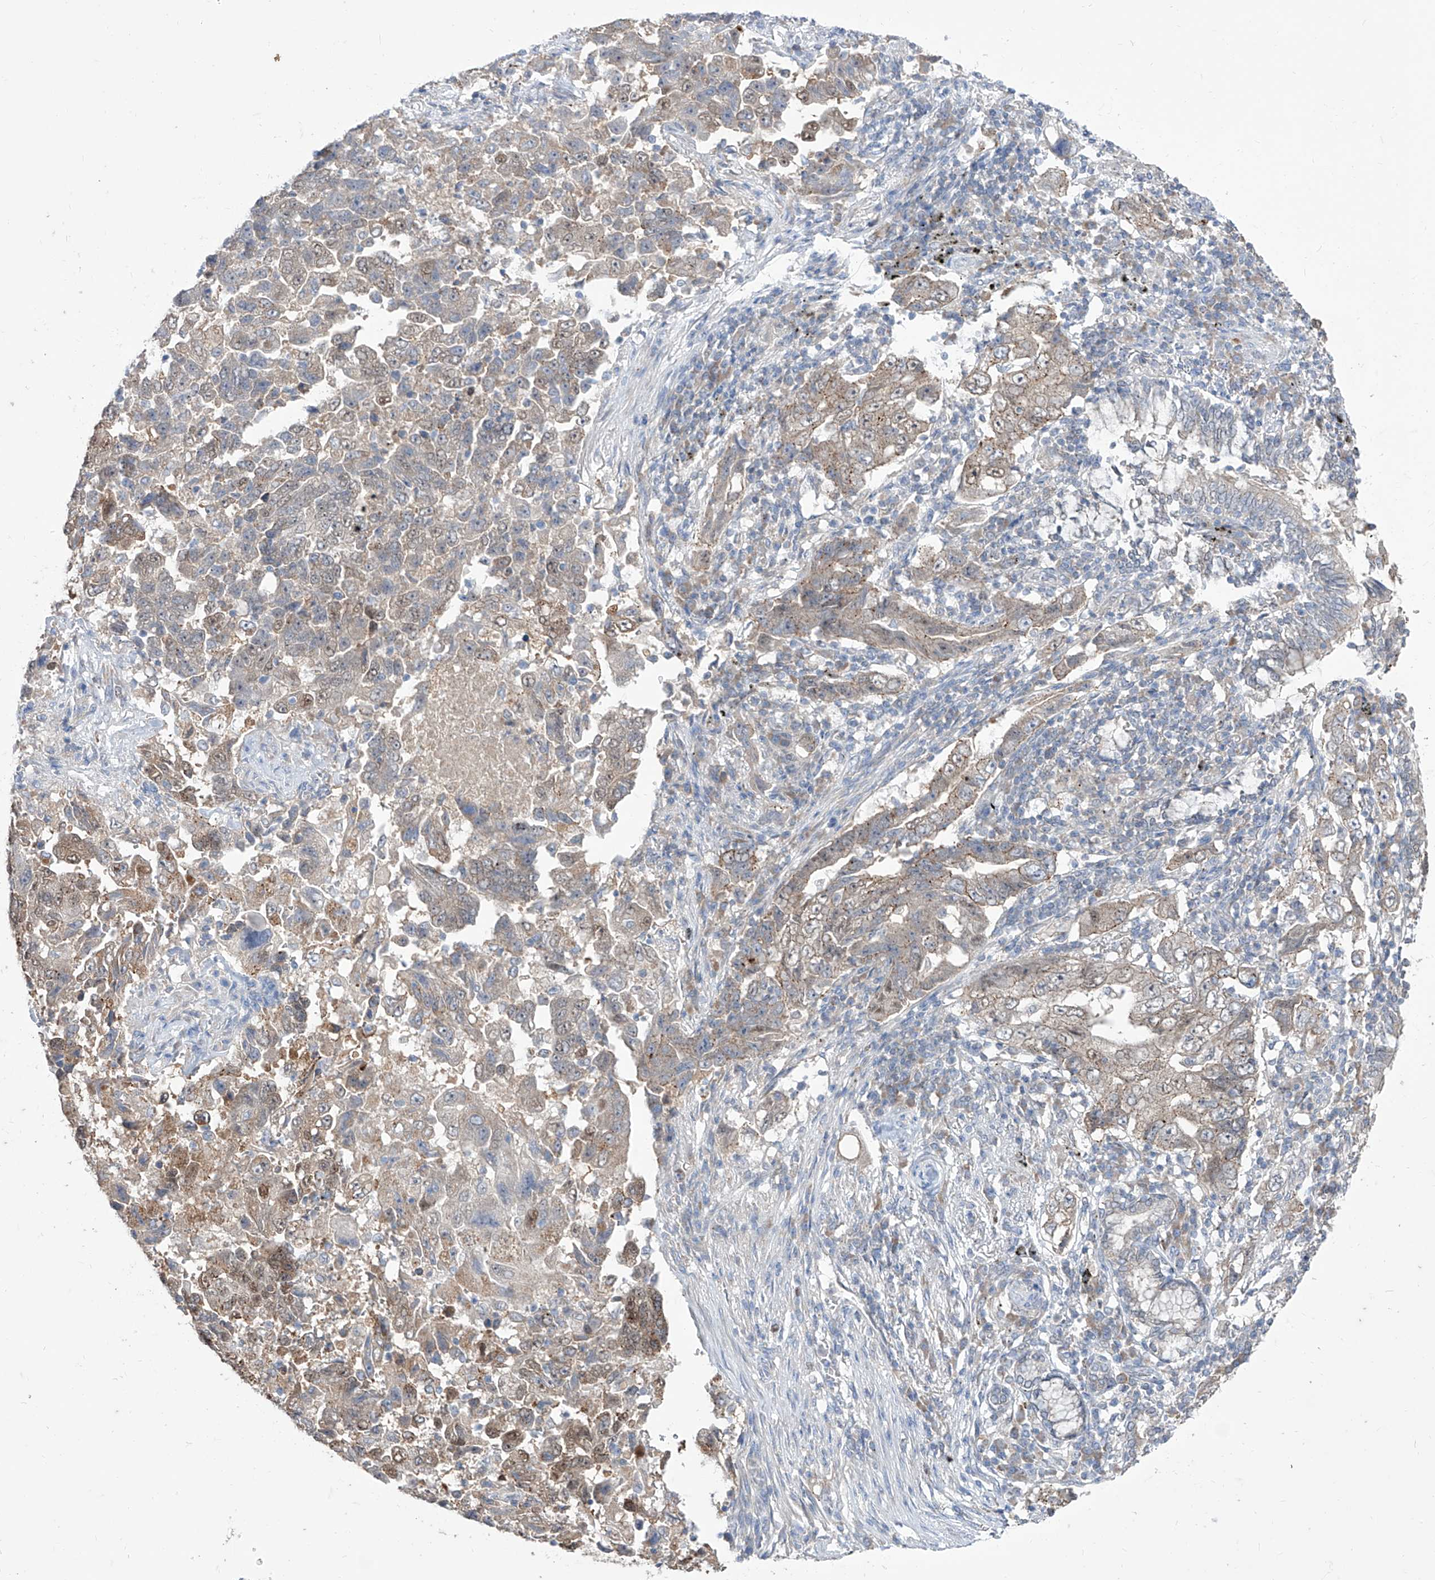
{"staining": {"intensity": "weak", "quantity": "25%-75%", "location": "cytoplasmic/membranous,nuclear"}, "tissue": "lung cancer", "cell_type": "Tumor cells", "image_type": "cancer", "snomed": [{"axis": "morphology", "description": "Adenocarcinoma, NOS"}, {"axis": "topography", "description": "Lung"}], "caption": "Weak cytoplasmic/membranous and nuclear expression for a protein is appreciated in approximately 25%-75% of tumor cells of lung adenocarcinoma using immunohistochemistry.", "gene": "BROX", "patient": {"sex": "female", "age": 51}}